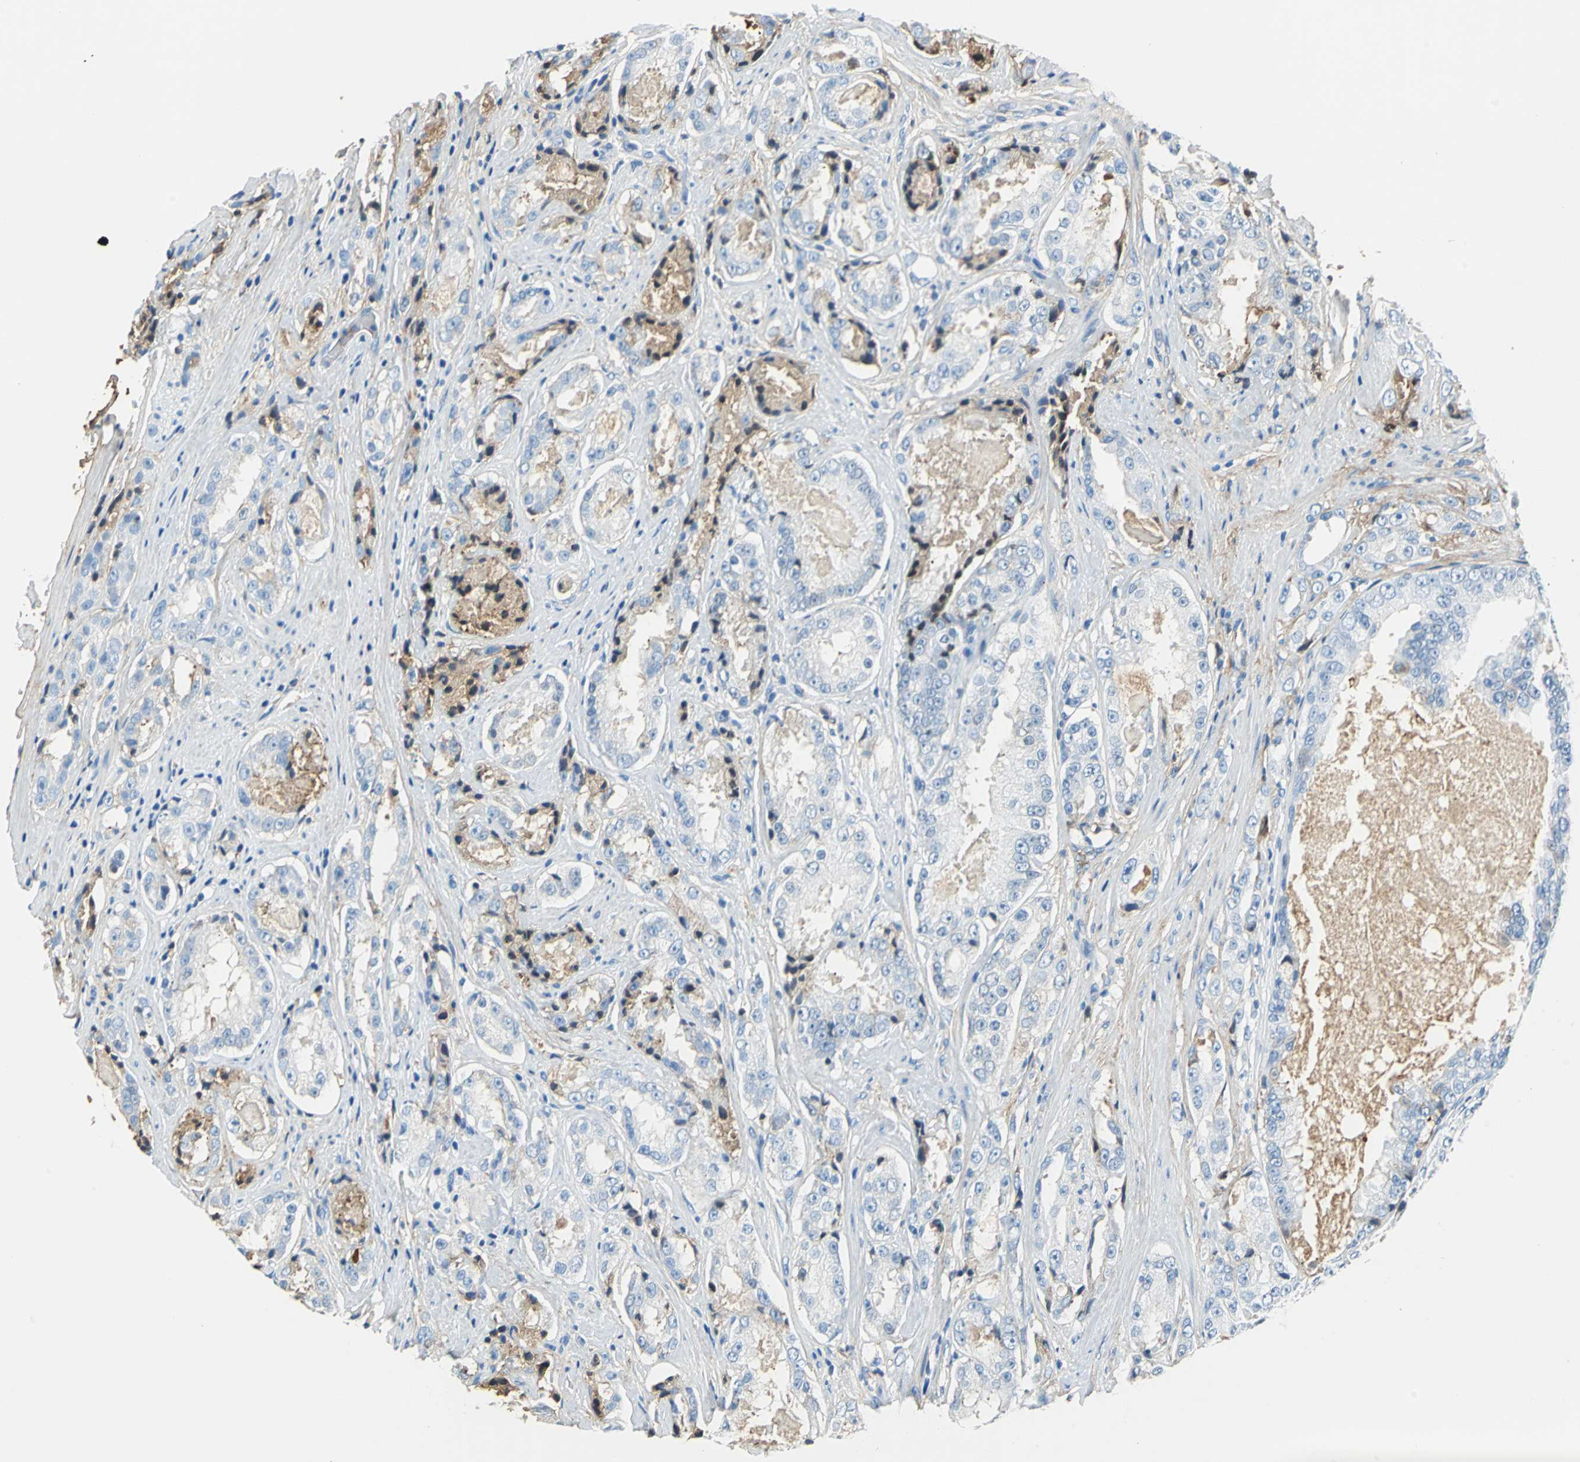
{"staining": {"intensity": "moderate", "quantity": "25%-75%", "location": "cytoplasmic/membranous"}, "tissue": "prostate cancer", "cell_type": "Tumor cells", "image_type": "cancer", "snomed": [{"axis": "morphology", "description": "Adenocarcinoma, High grade"}, {"axis": "topography", "description": "Prostate"}], "caption": "Immunohistochemical staining of human prostate cancer (high-grade adenocarcinoma) exhibits medium levels of moderate cytoplasmic/membranous positivity in about 25%-75% of tumor cells.", "gene": "ALB", "patient": {"sex": "male", "age": 73}}